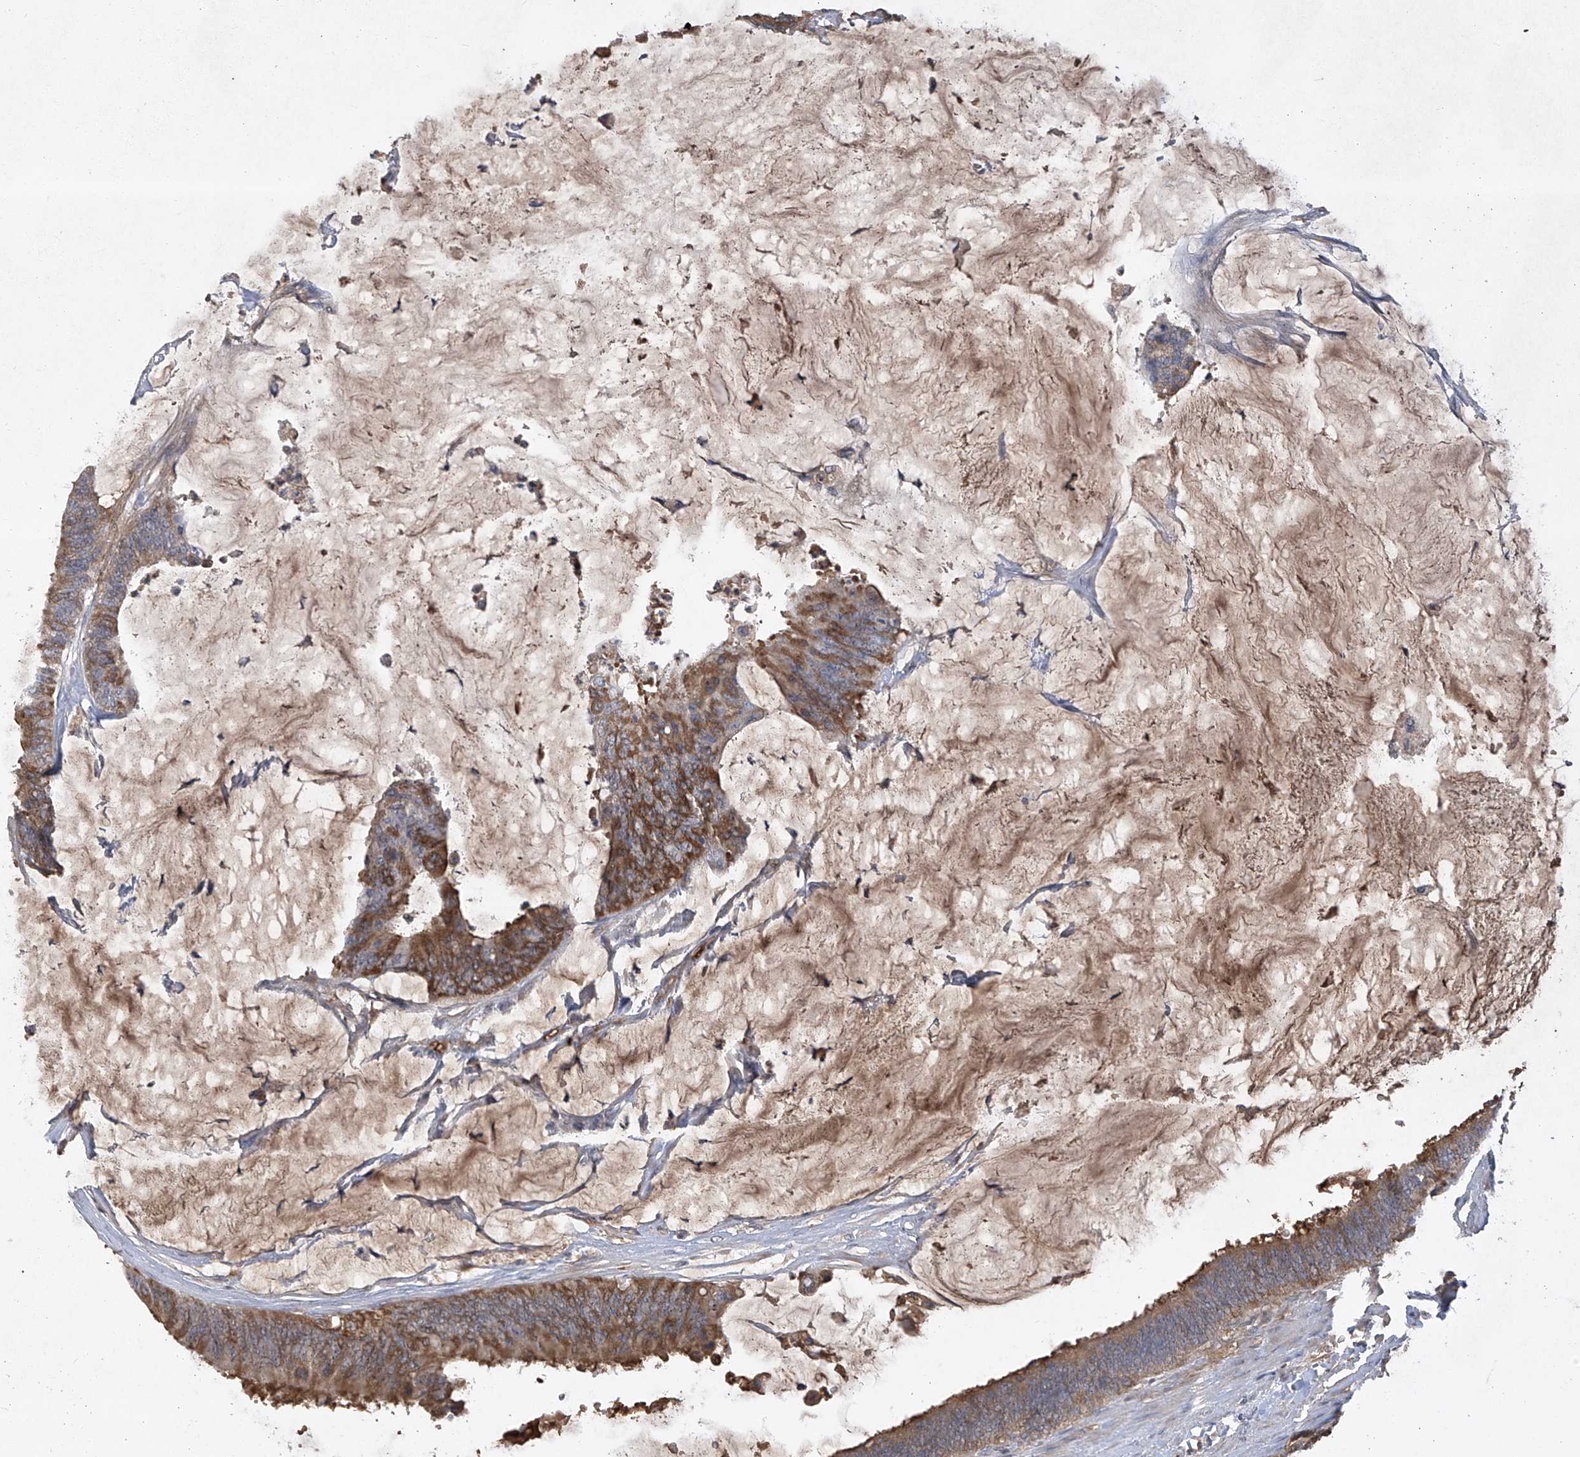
{"staining": {"intensity": "moderate", "quantity": ">75%", "location": "cytoplasmic/membranous"}, "tissue": "colorectal cancer", "cell_type": "Tumor cells", "image_type": "cancer", "snomed": [{"axis": "morphology", "description": "Adenocarcinoma, NOS"}, {"axis": "topography", "description": "Rectum"}], "caption": "Immunohistochemical staining of human colorectal adenocarcinoma reveals medium levels of moderate cytoplasmic/membranous protein positivity in approximately >75% of tumor cells. (brown staining indicates protein expression, while blue staining denotes nuclei).", "gene": "HAS3", "patient": {"sex": "female", "age": 66}}